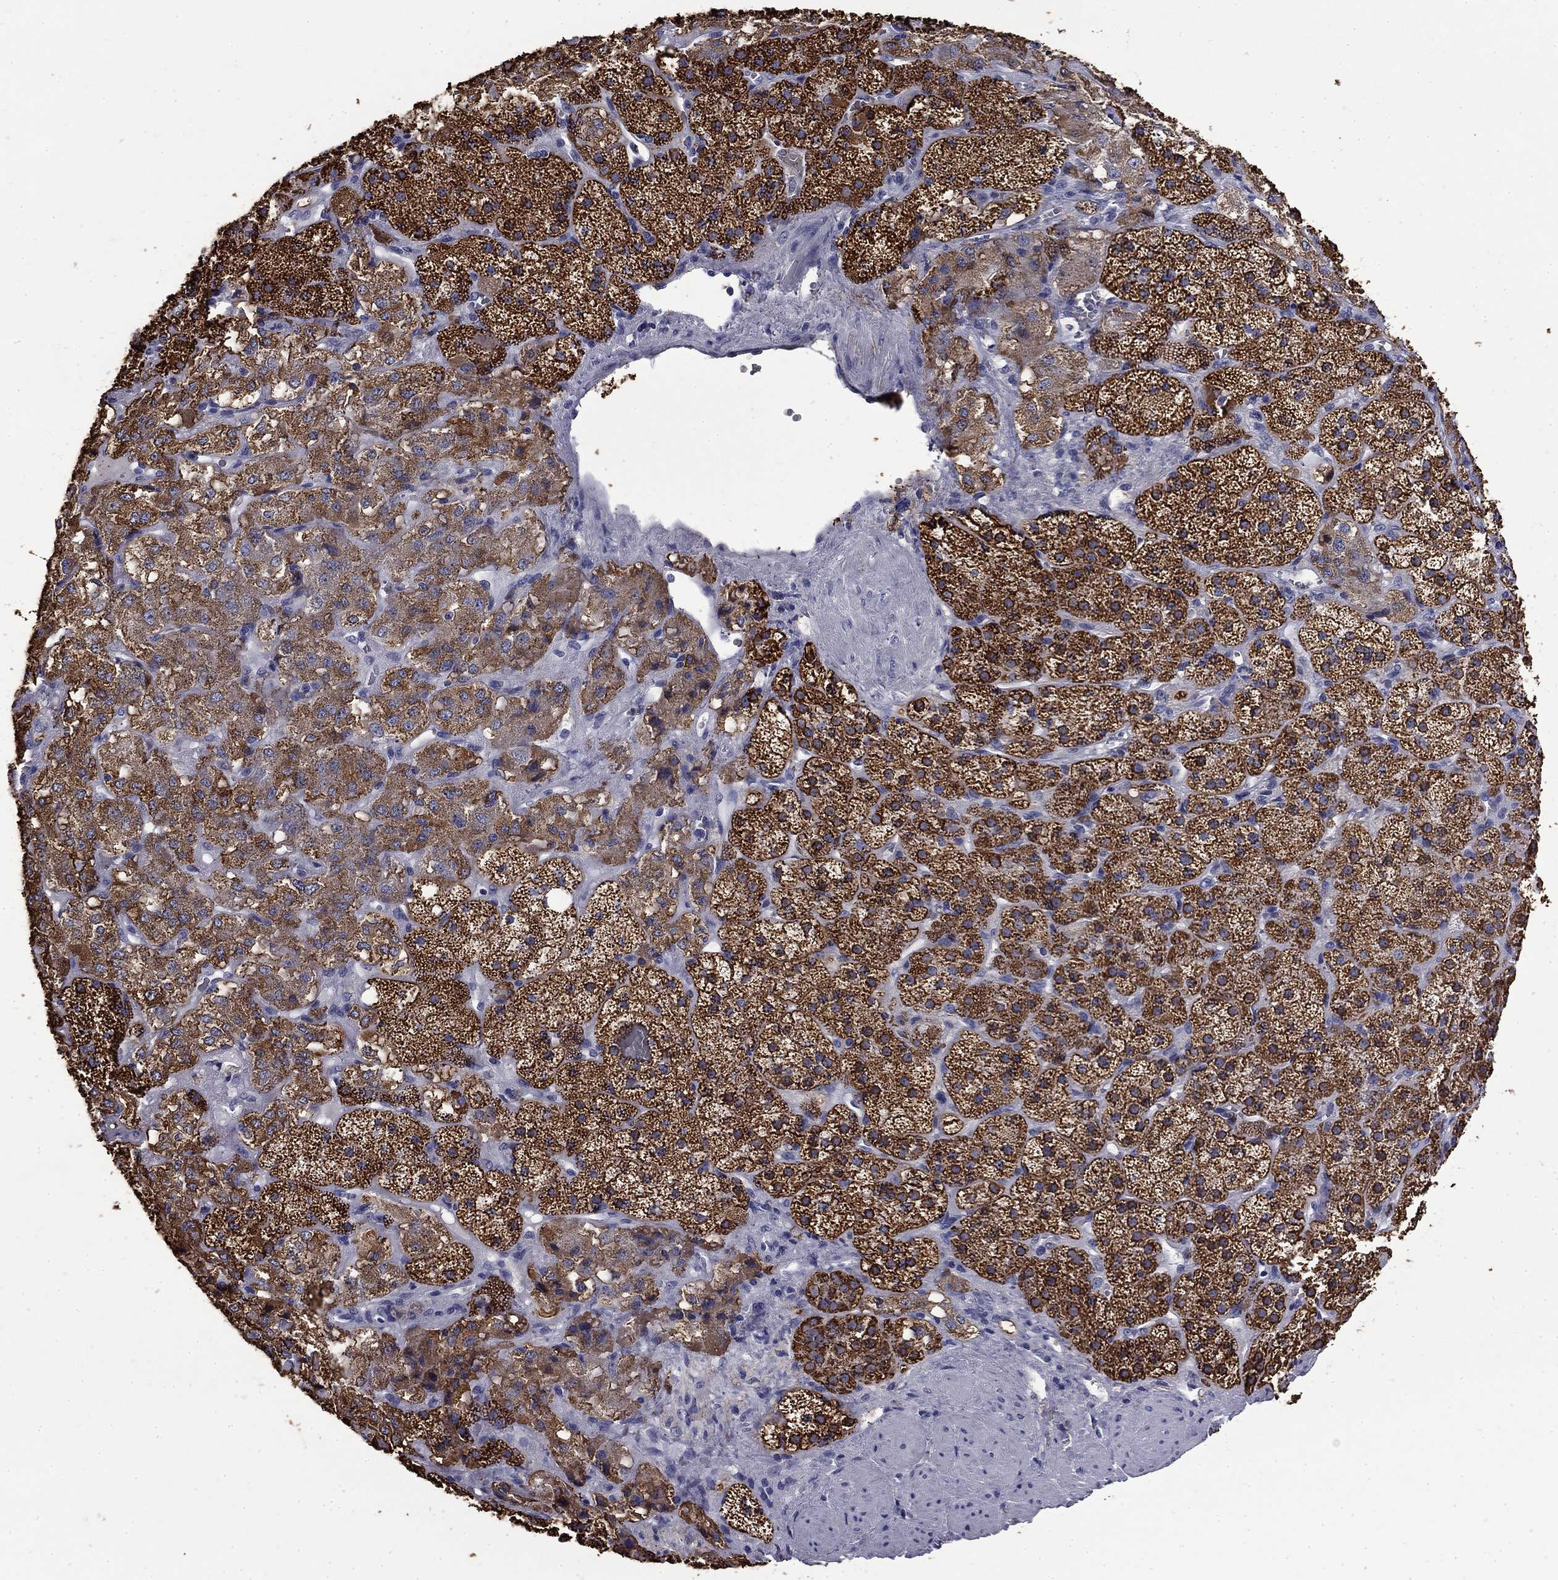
{"staining": {"intensity": "strong", "quantity": ">75%", "location": "cytoplasmic/membranous"}, "tissue": "adrenal gland", "cell_type": "Glandular cells", "image_type": "normal", "snomed": [{"axis": "morphology", "description": "Normal tissue, NOS"}, {"axis": "topography", "description": "Adrenal gland"}], "caption": "The photomicrograph demonstrates immunohistochemical staining of benign adrenal gland. There is strong cytoplasmic/membranous staining is present in about >75% of glandular cells. The protein of interest is stained brown, and the nuclei are stained in blue (DAB (3,3'-diaminobenzidine) IHC with brightfield microscopy, high magnification).", "gene": "MGARP", "patient": {"sex": "male", "age": 57}}